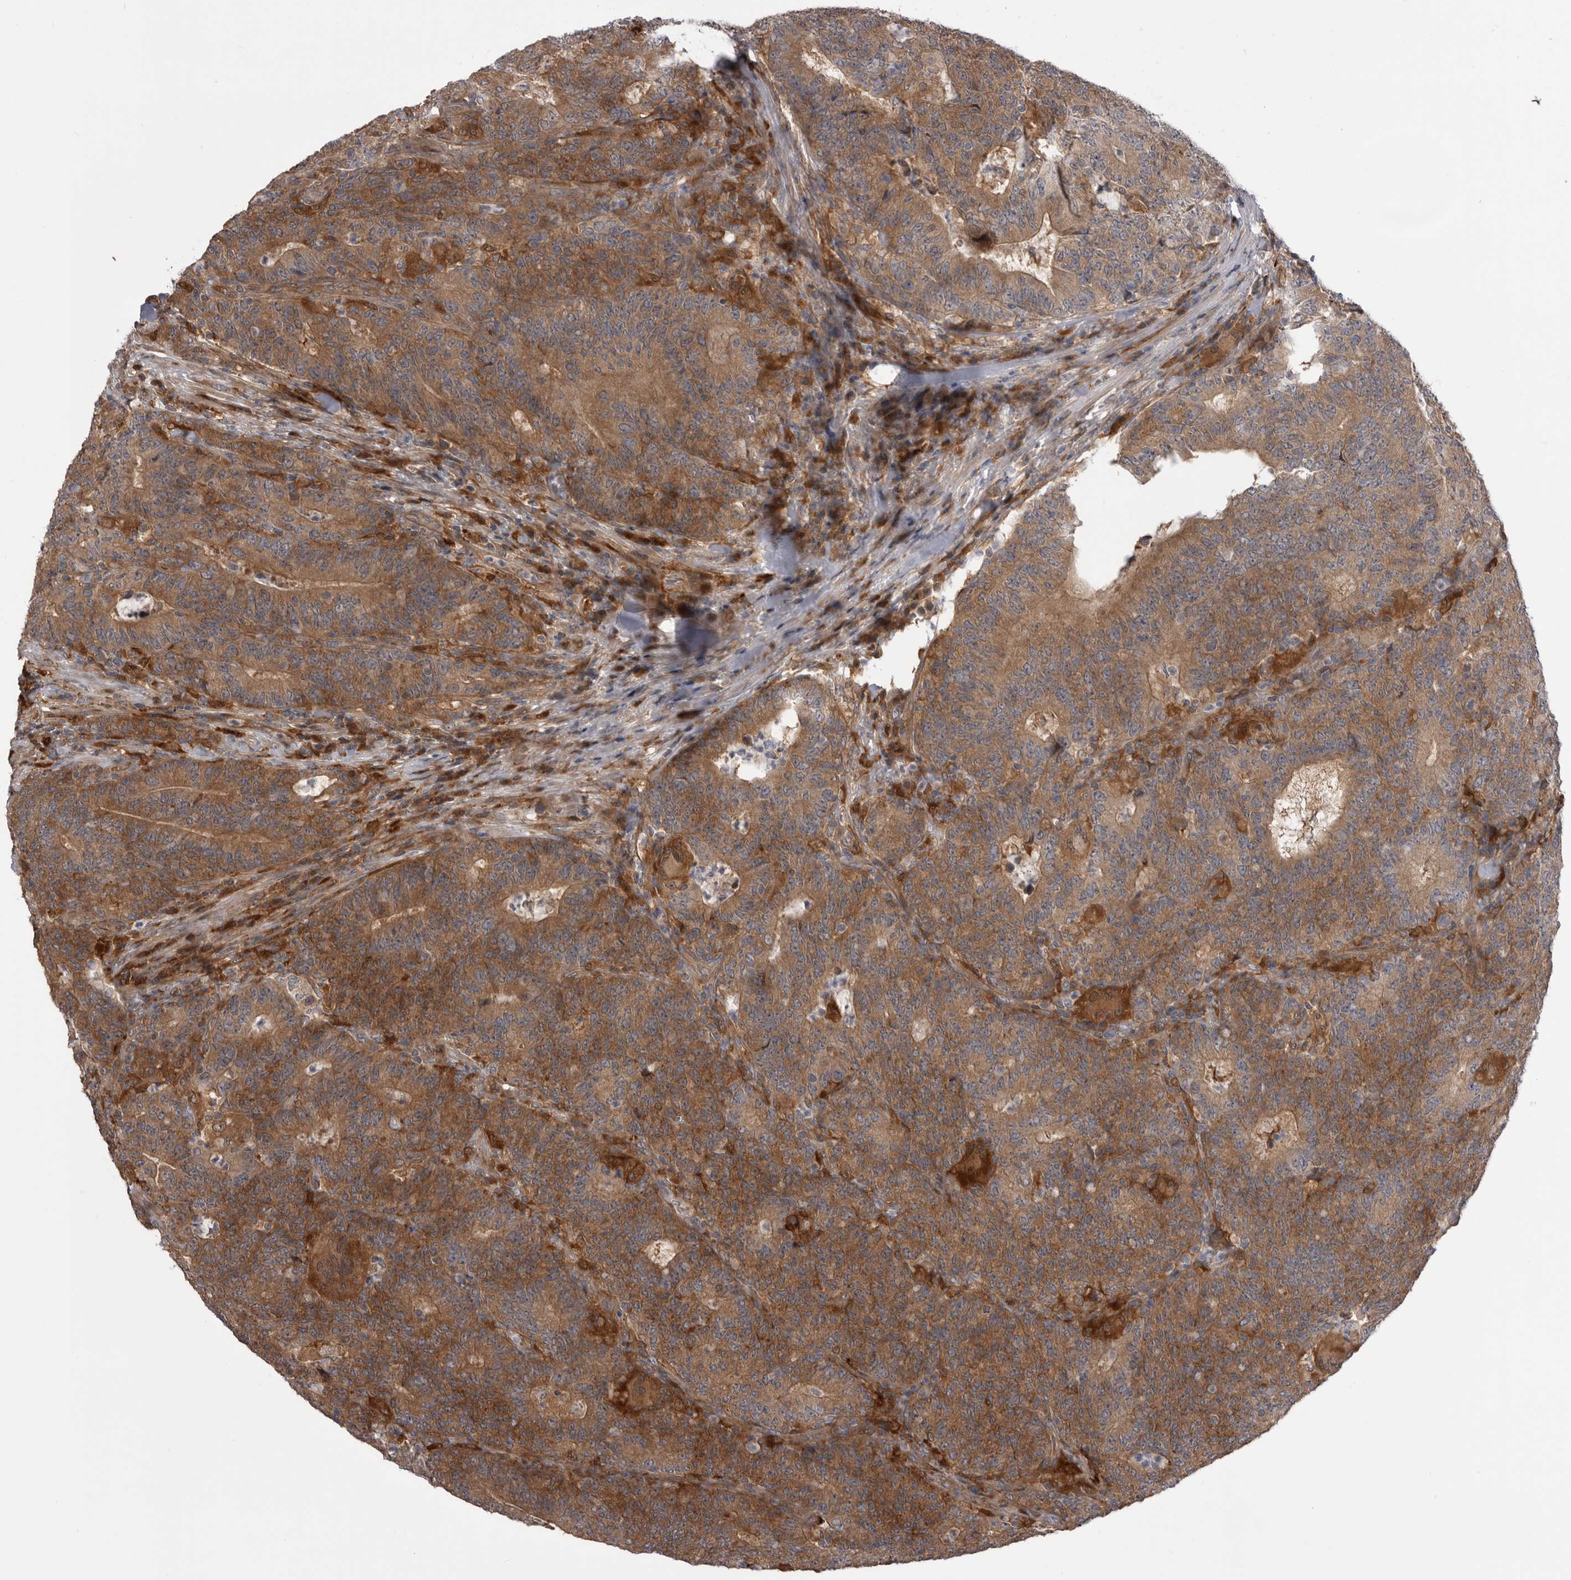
{"staining": {"intensity": "moderate", "quantity": ">75%", "location": "cytoplasmic/membranous"}, "tissue": "colorectal cancer", "cell_type": "Tumor cells", "image_type": "cancer", "snomed": [{"axis": "morphology", "description": "Normal tissue, NOS"}, {"axis": "morphology", "description": "Adenocarcinoma, NOS"}, {"axis": "topography", "description": "Colon"}], "caption": "Tumor cells exhibit moderate cytoplasmic/membranous staining in approximately >75% of cells in colorectal adenocarcinoma.", "gene": "RAB3GAP2", "patient": {"sex": "female", "age": 75}}